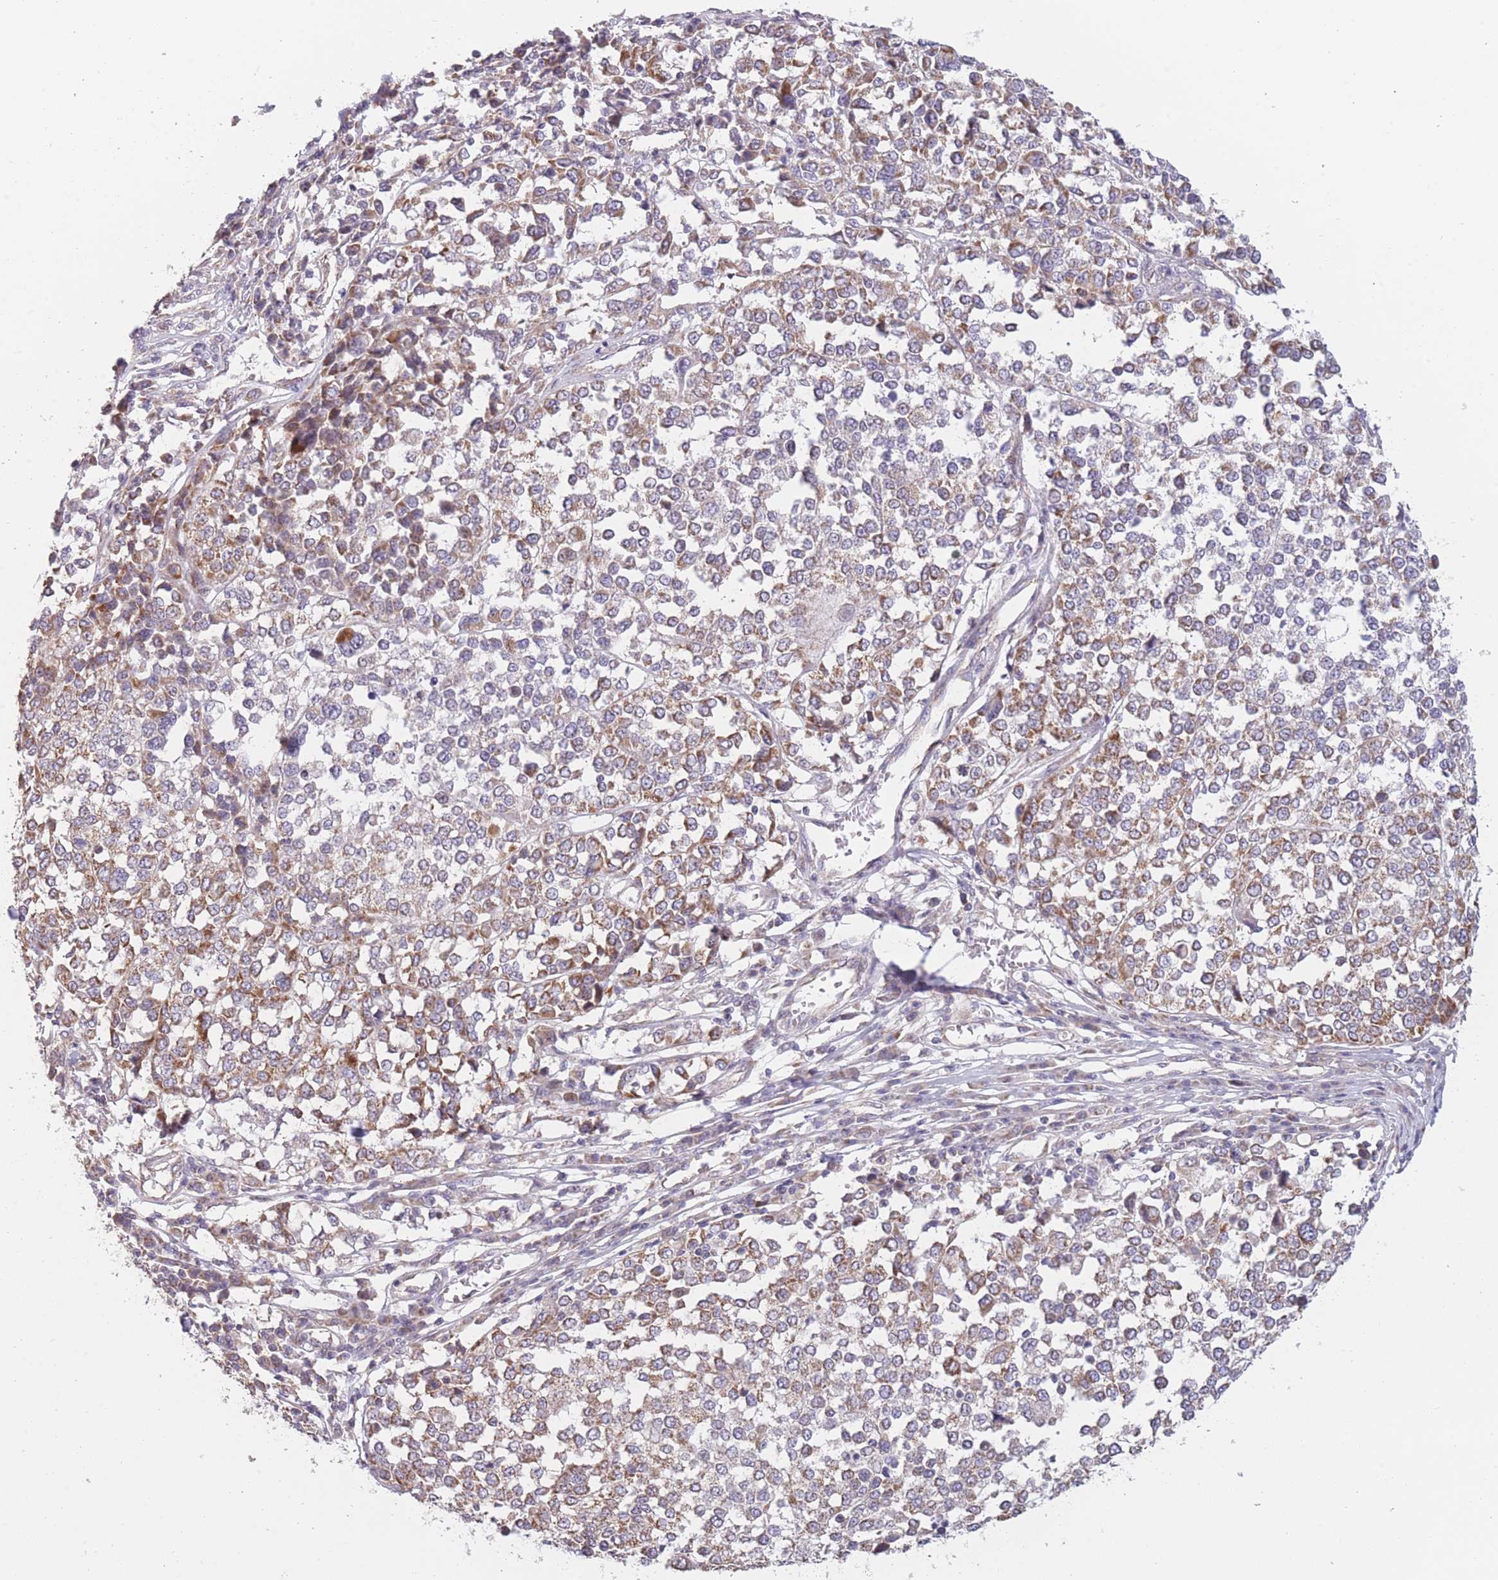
{"staining": {"intensity": "moderate", "quantity": ">75%", "location": "cytoplasmic/membranous"}, "tissue": "melanoma", "cell_type": "Tumor cells", "image_type": "cancer", "snomed": [{"axis": "morphology", "description": "Malignant melanoma, Metastatic site"}, {"axis": "topography", "description": "Lymph node"}], "caption": "Approximately >75% of tumor cells in human malignant melanoma (metastatic site) display moderate cytoplasmic/membranous protein positivity as visualized by brown immunohistochemical staining.", "gene": "MRPS18C", "patient": {"sex": "male", "age": 44}}